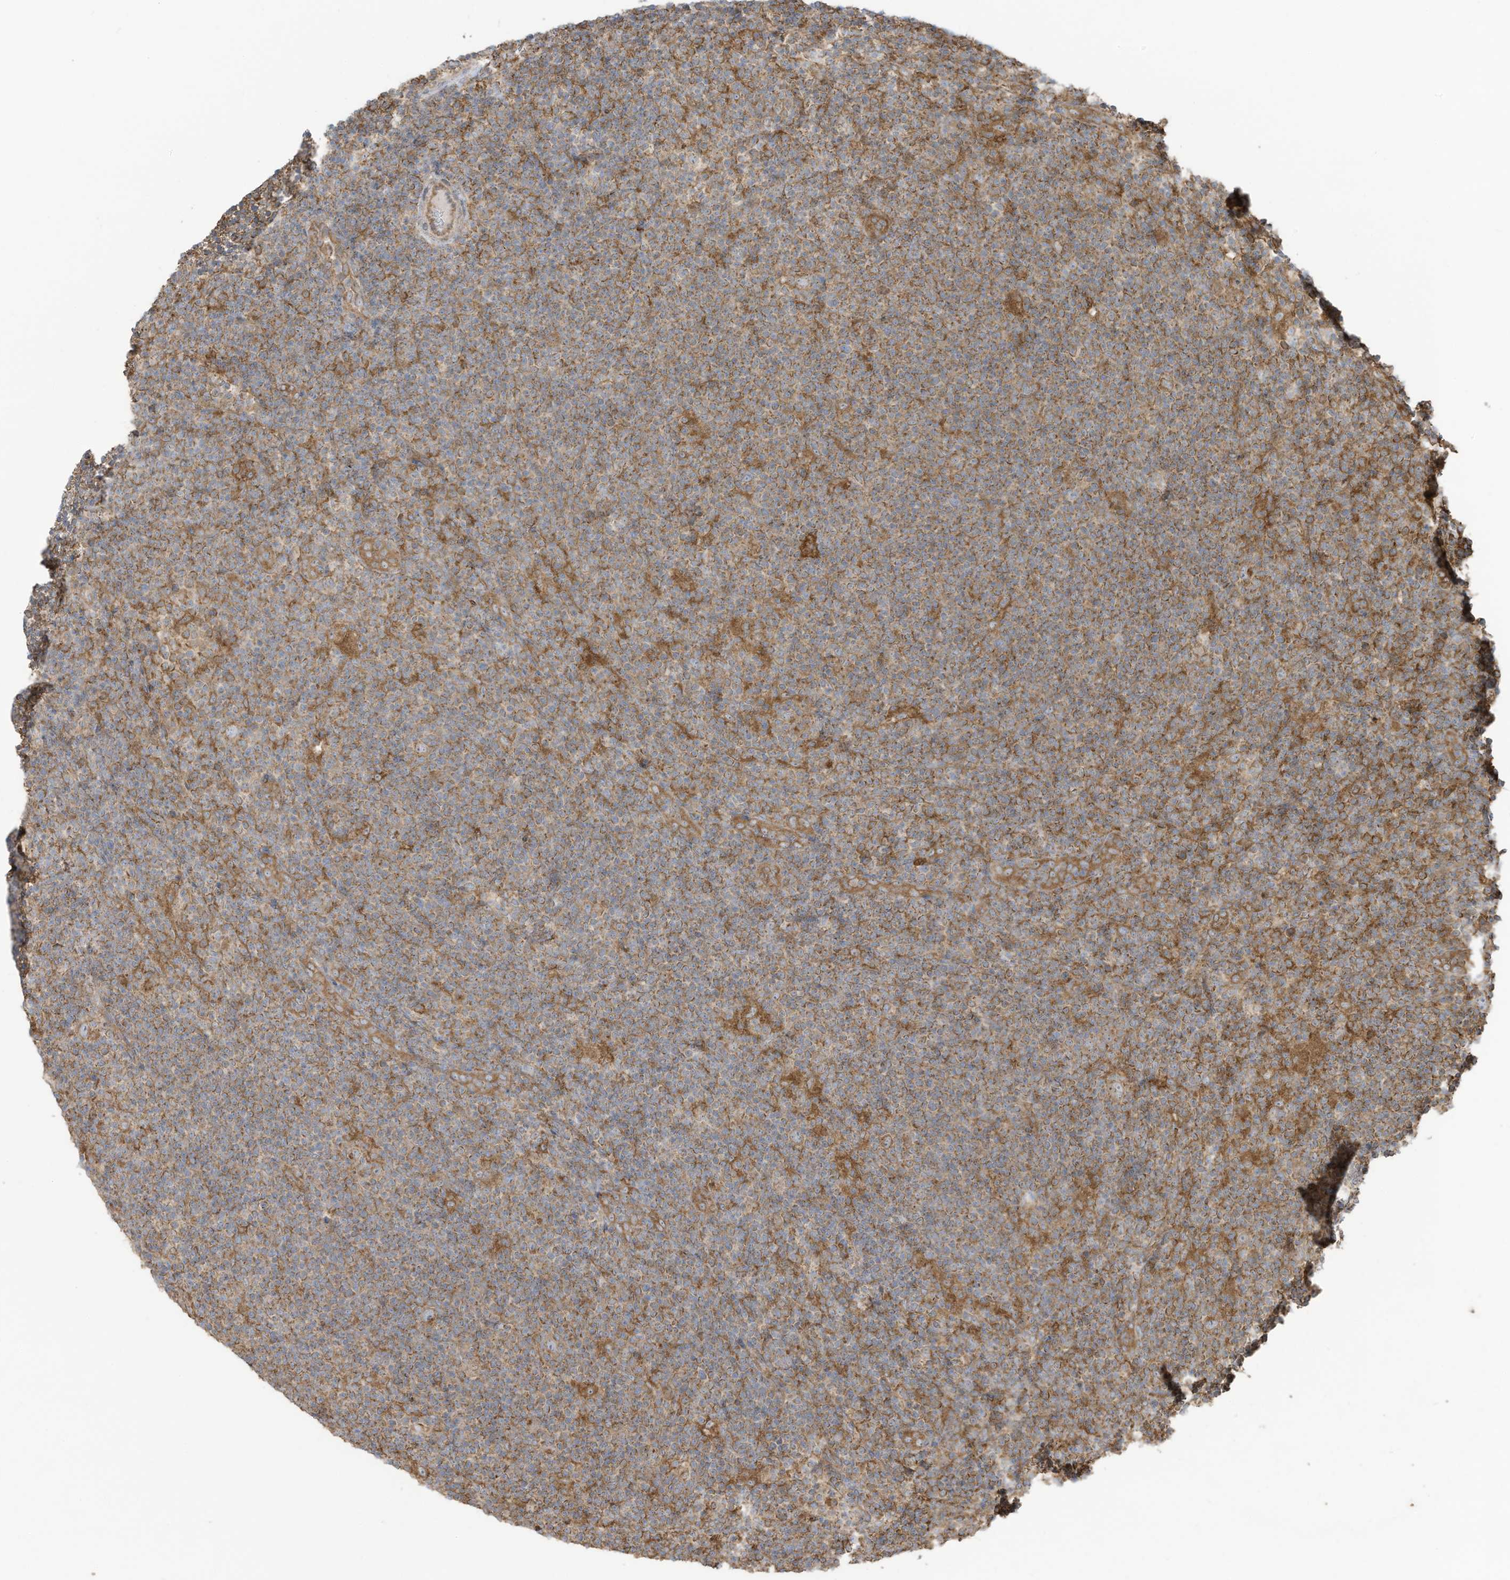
{"staining": {"intensity": "negative", "quantity": "none", "location": "none"}, "tissue": "lymphoma", "cell_type": "Tumor cells", "image_type": "cancer", "snomed": [{"axis": "morphology", "description": "Hodgkin's disease, NOS"}, {"axis": "topography", "description": "Lymph node"}], "caption": "High power microscopy histopathology image of an immunohistochemistry (IHC) image of Hodgkin's disease, revealing no significant positivity in tumor cells.", "gene": "CGAS", "patient": {"sex": "female", "age": 57}}